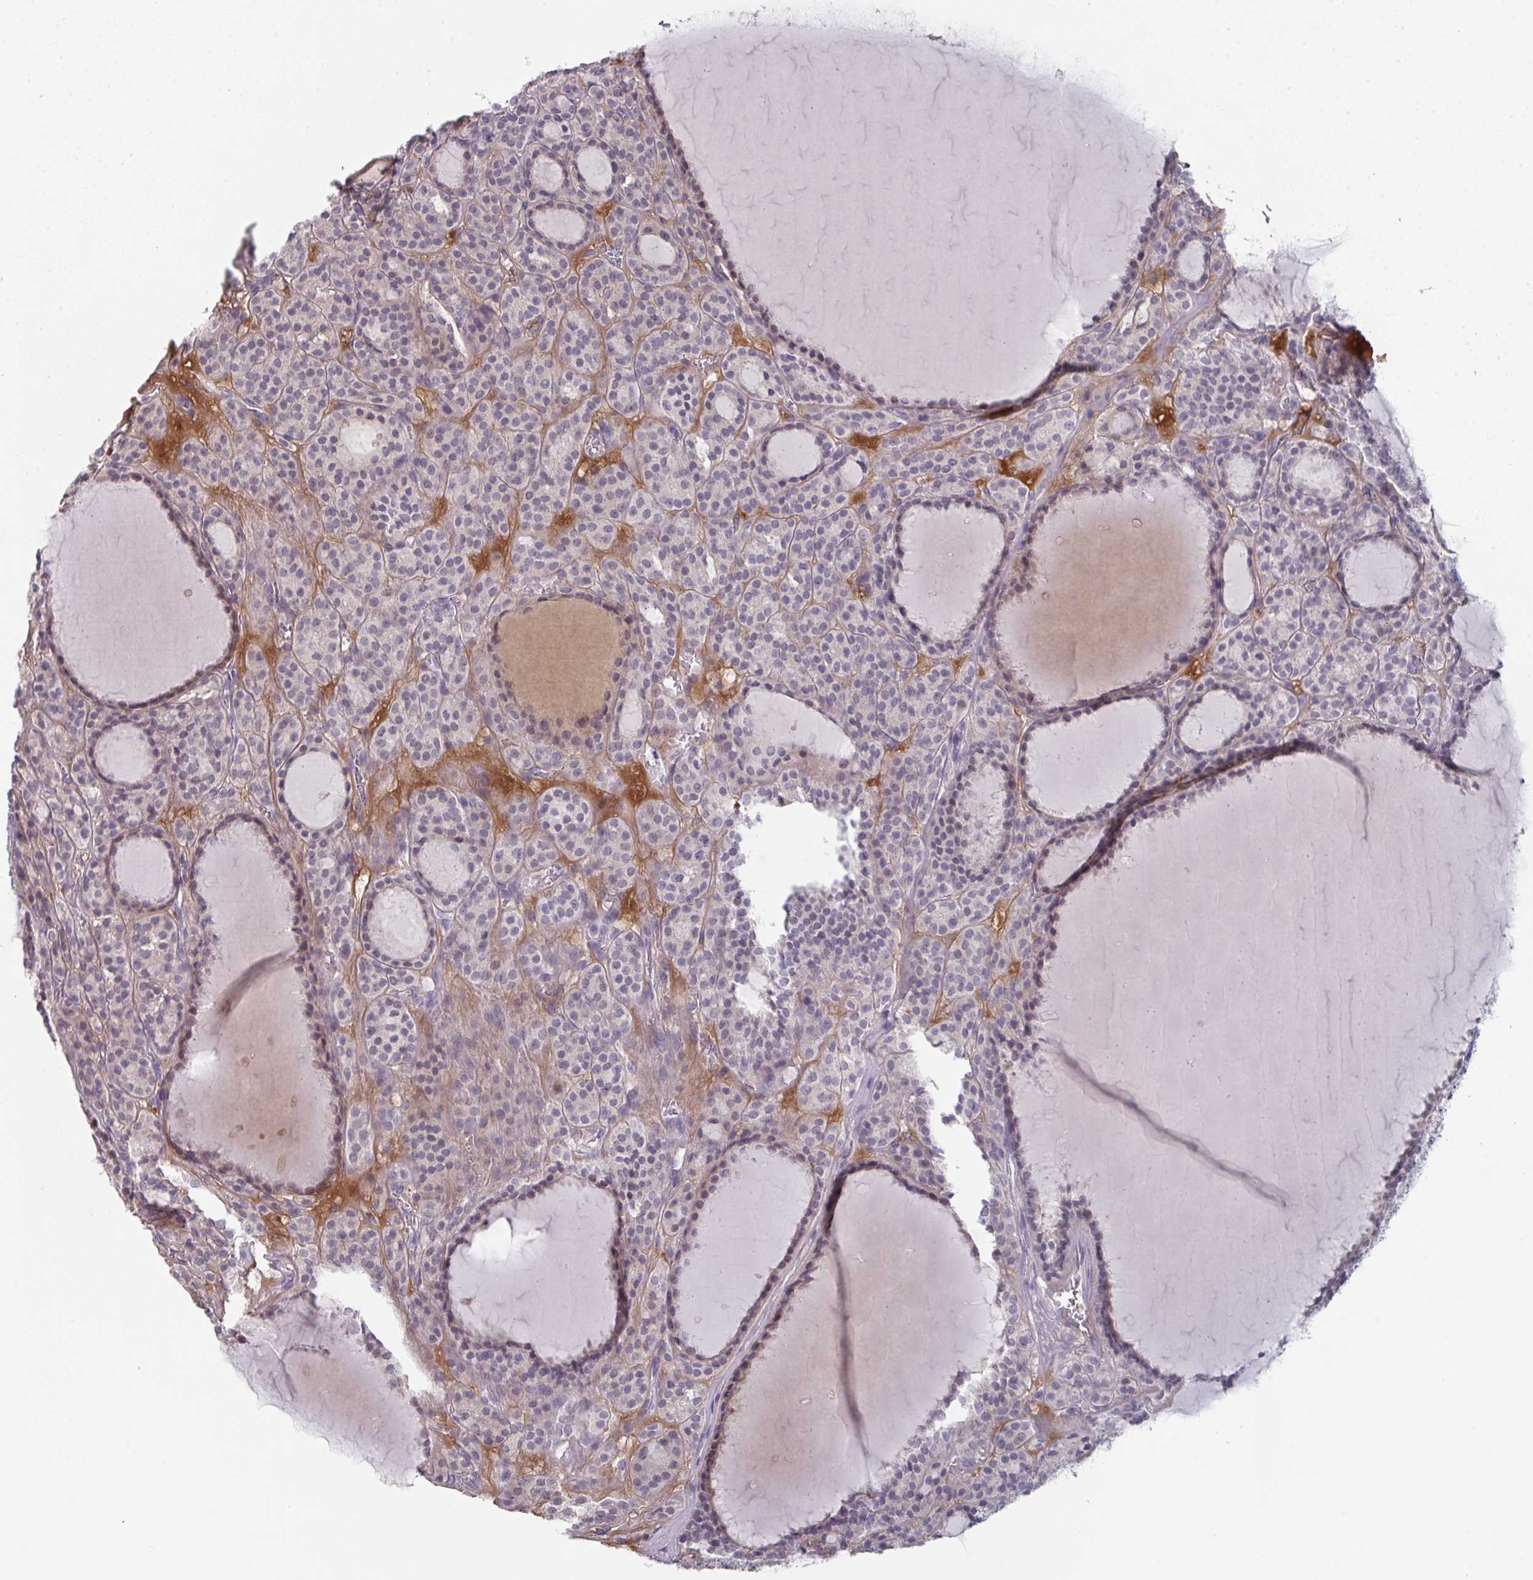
{"staining": {"intensity": "negative", "quantity": "none", "location": "none"}, "tissue": "thyroid cancer", "cell_type": "Tumor cells", "image_type": "cancer", "snomed": [{"axis": "morphology", "description": "Follicular adenoma carcinoma, NOS"}, {"axis": "topography", "description": "Thyroid gland"}], "caption": "Follicular adenoma carcinoma (thyroid) stained for a protein using immunohistochemistry (IHC) reveals no staining tumor cells.", "gene": "HGFAC", "patient": {"sex": "female", "age": 63}}